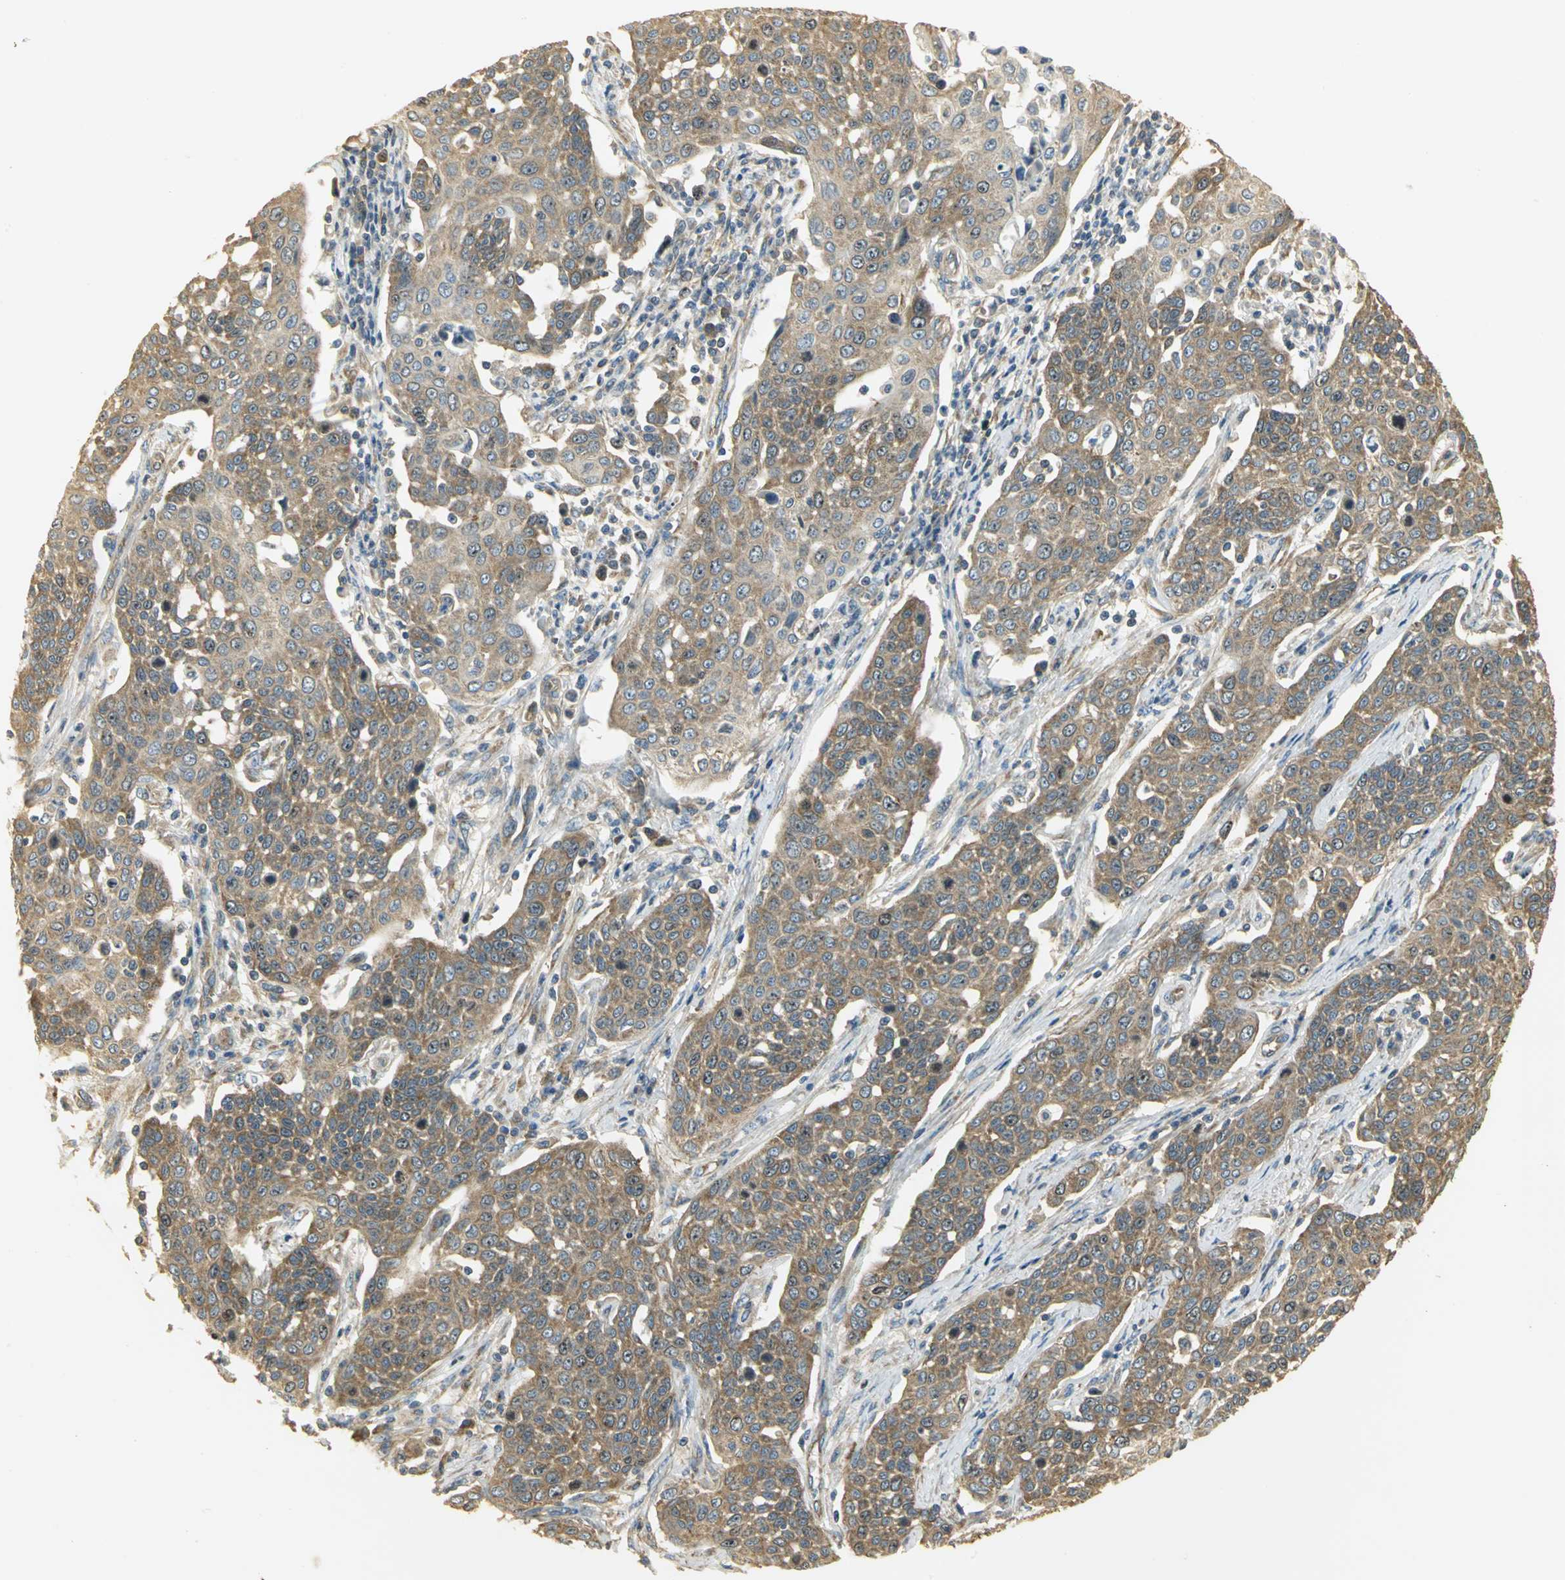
{"staining": {"intensity": "moderate", "quantity": ">75%", "location": "cytoplasmic/membranous"}, "tissue": "cervical cancer", "cell_type": "Tumor cells", "image_type": "cancer", "snomed": [{"axis": "morphology", "description": "Squamous cell carcinoma, NOS"}, {"axis": "topography", "description": "Cervix"}], "caption": "This is a photomicrograph of immunohistochemistry staining of squamous cell carcinoma (cervical), which shows moderate expression in the cytoplasmic/membranous of tumor cells.", "gene": "RARS1", "patient": {"sex": "female", "age": 34}}